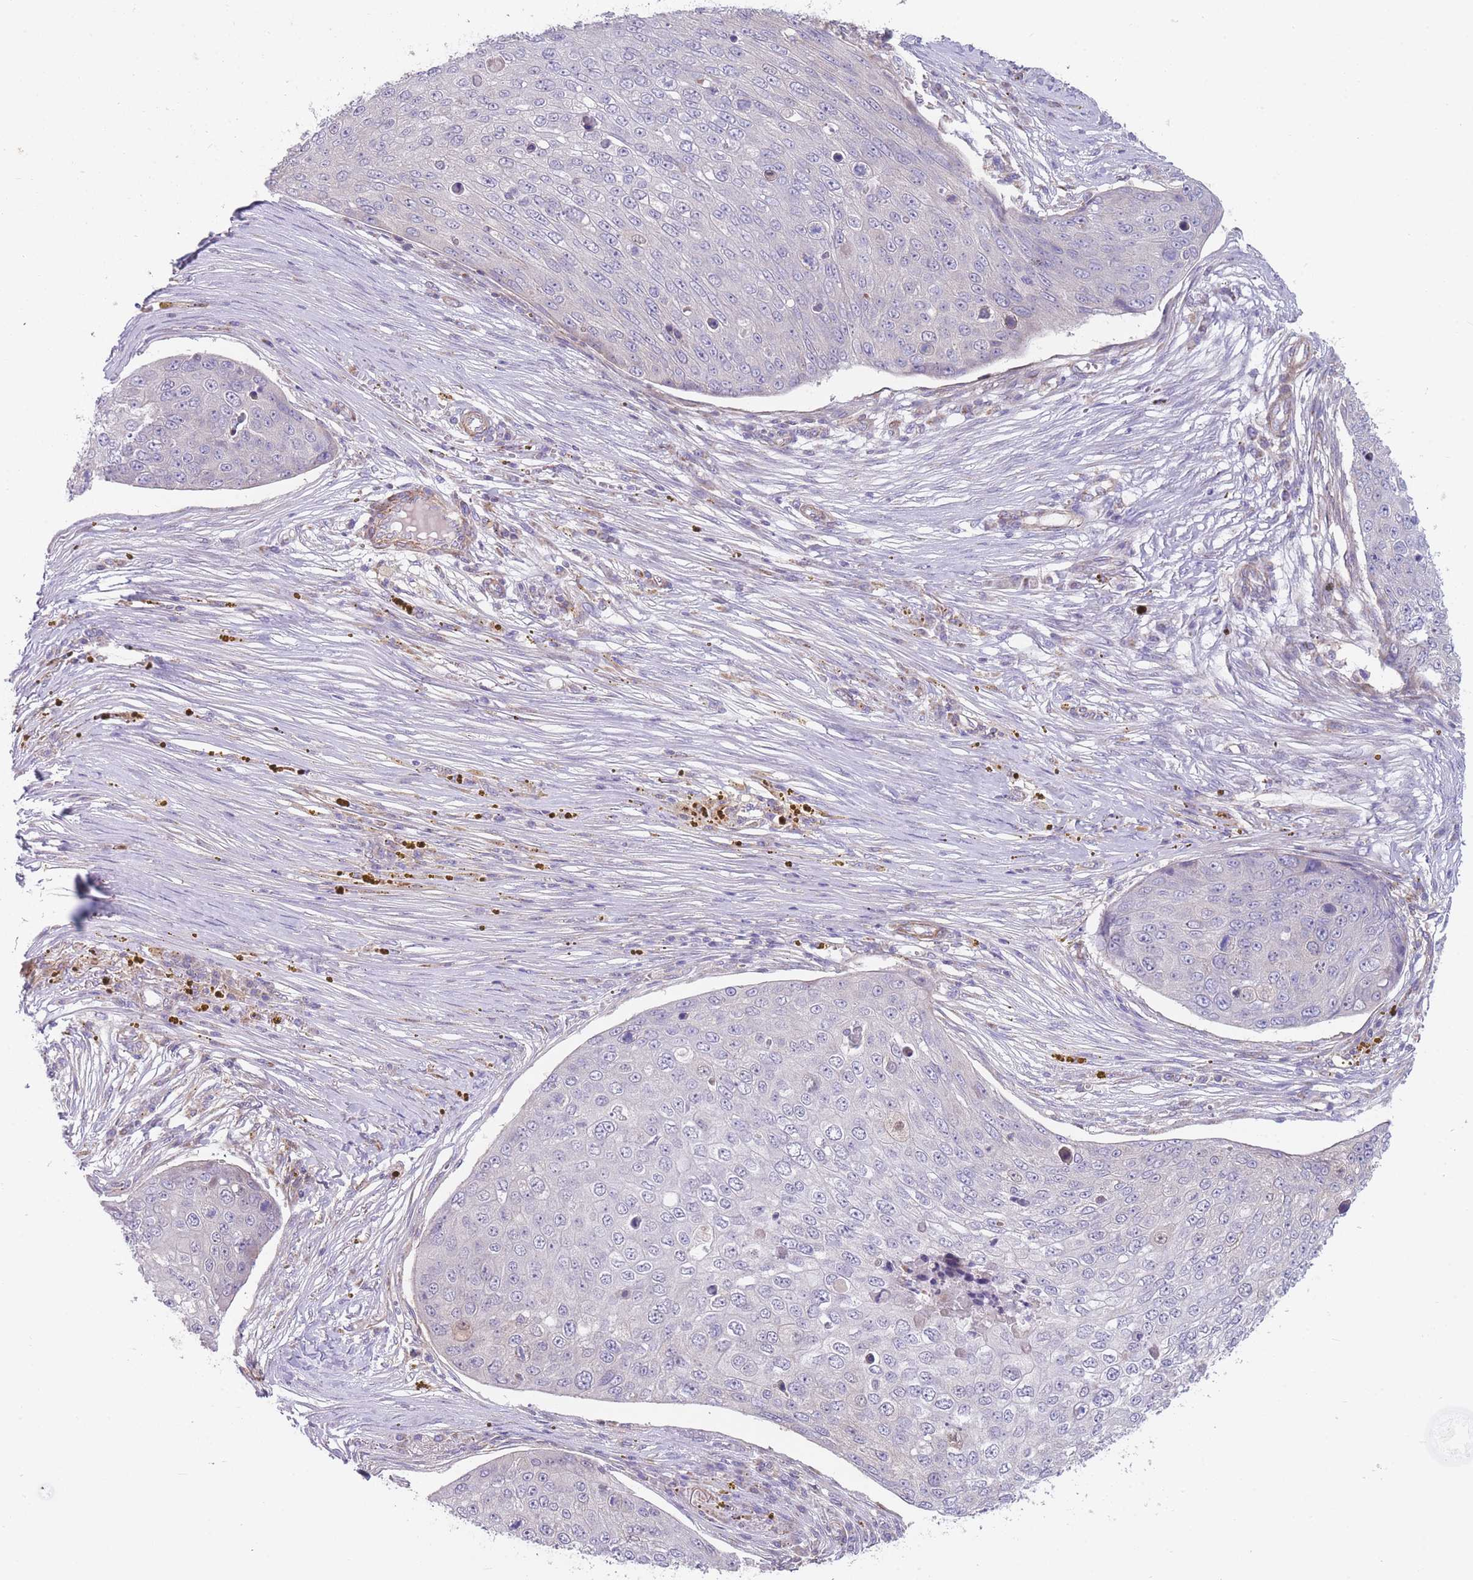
{"staining": {"intensity": "negative", "quantity": "none", "location": "none"}, "tissue": "skin cancer", "cell_type": "Tumor cells", "image_type": "cancer", "snomed": [{"axis": "morphology", "description": "Squamous cell carcinoma, NOS"}, {"axis": "topography", "description": "Skin"}], "caption": "Squamous cell carcinoma (skin) stained for a protein using immunohistochemistry exhibits no staining tumor cells.", "gene": "SMPD4", "patient": {"sex": "male", "age": 71}}